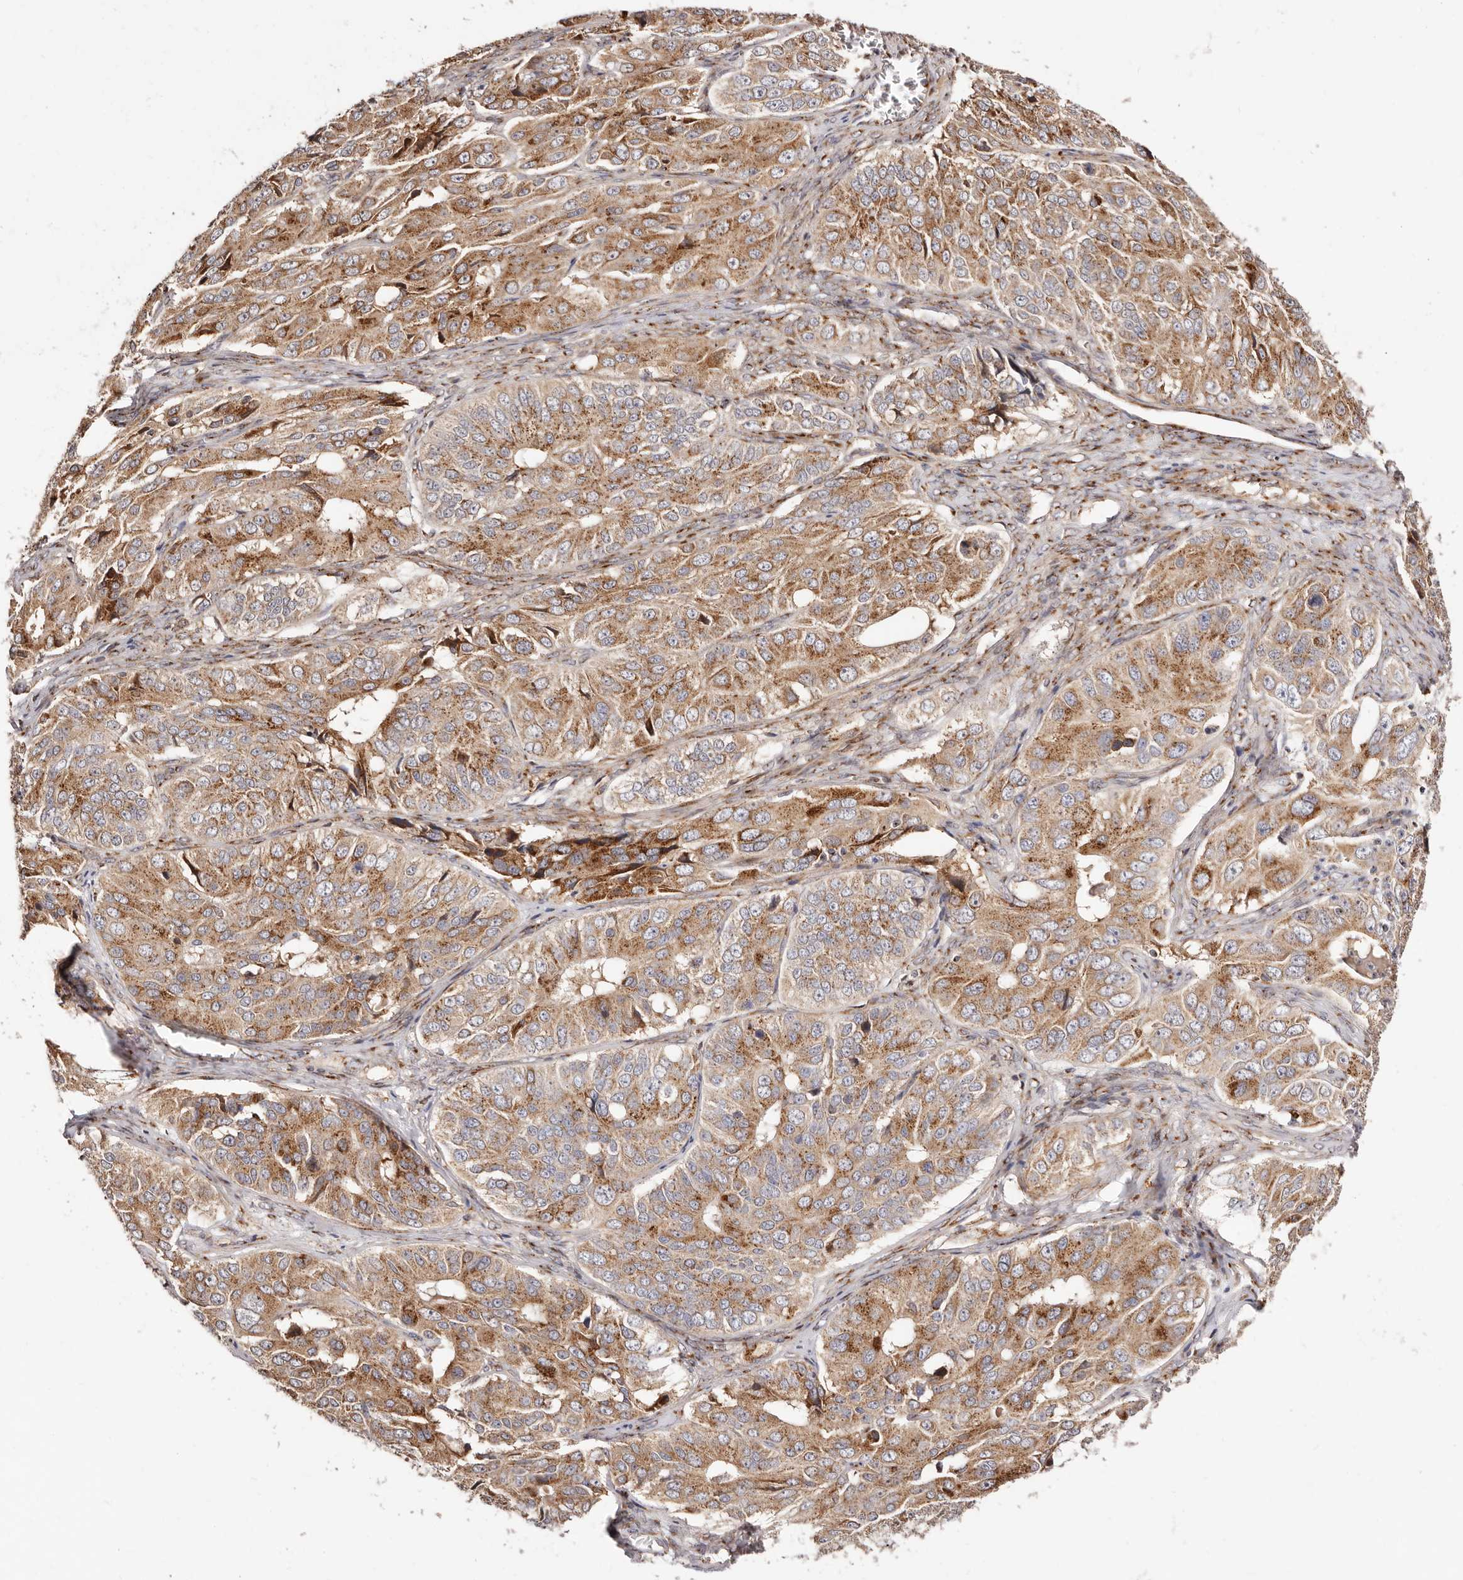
{"staining": {"intensity": "moderate", "quantity": ">75%", "location": "cytoplasmic/membranous"}, "tissue": "ovarian cancer", "cell_type": "Tumor cells", "image_type": "cancer", "snomed": [{"axis": "morphology", "description": "Carcinoma, endometroid"}, {"axis": "topography", "description": "Ovary"}], "caption": "Immunohistochemistry (IHC) micrograph of human endometroid carcinoma (ovarian) stained for a protein (brown), which reveals medium levels of moderate cytoplasmic/membranous expression in approximately >75% of tumor cells.", "gene": "MAPK6", "patient": {"sex": "female", "age": 51}}